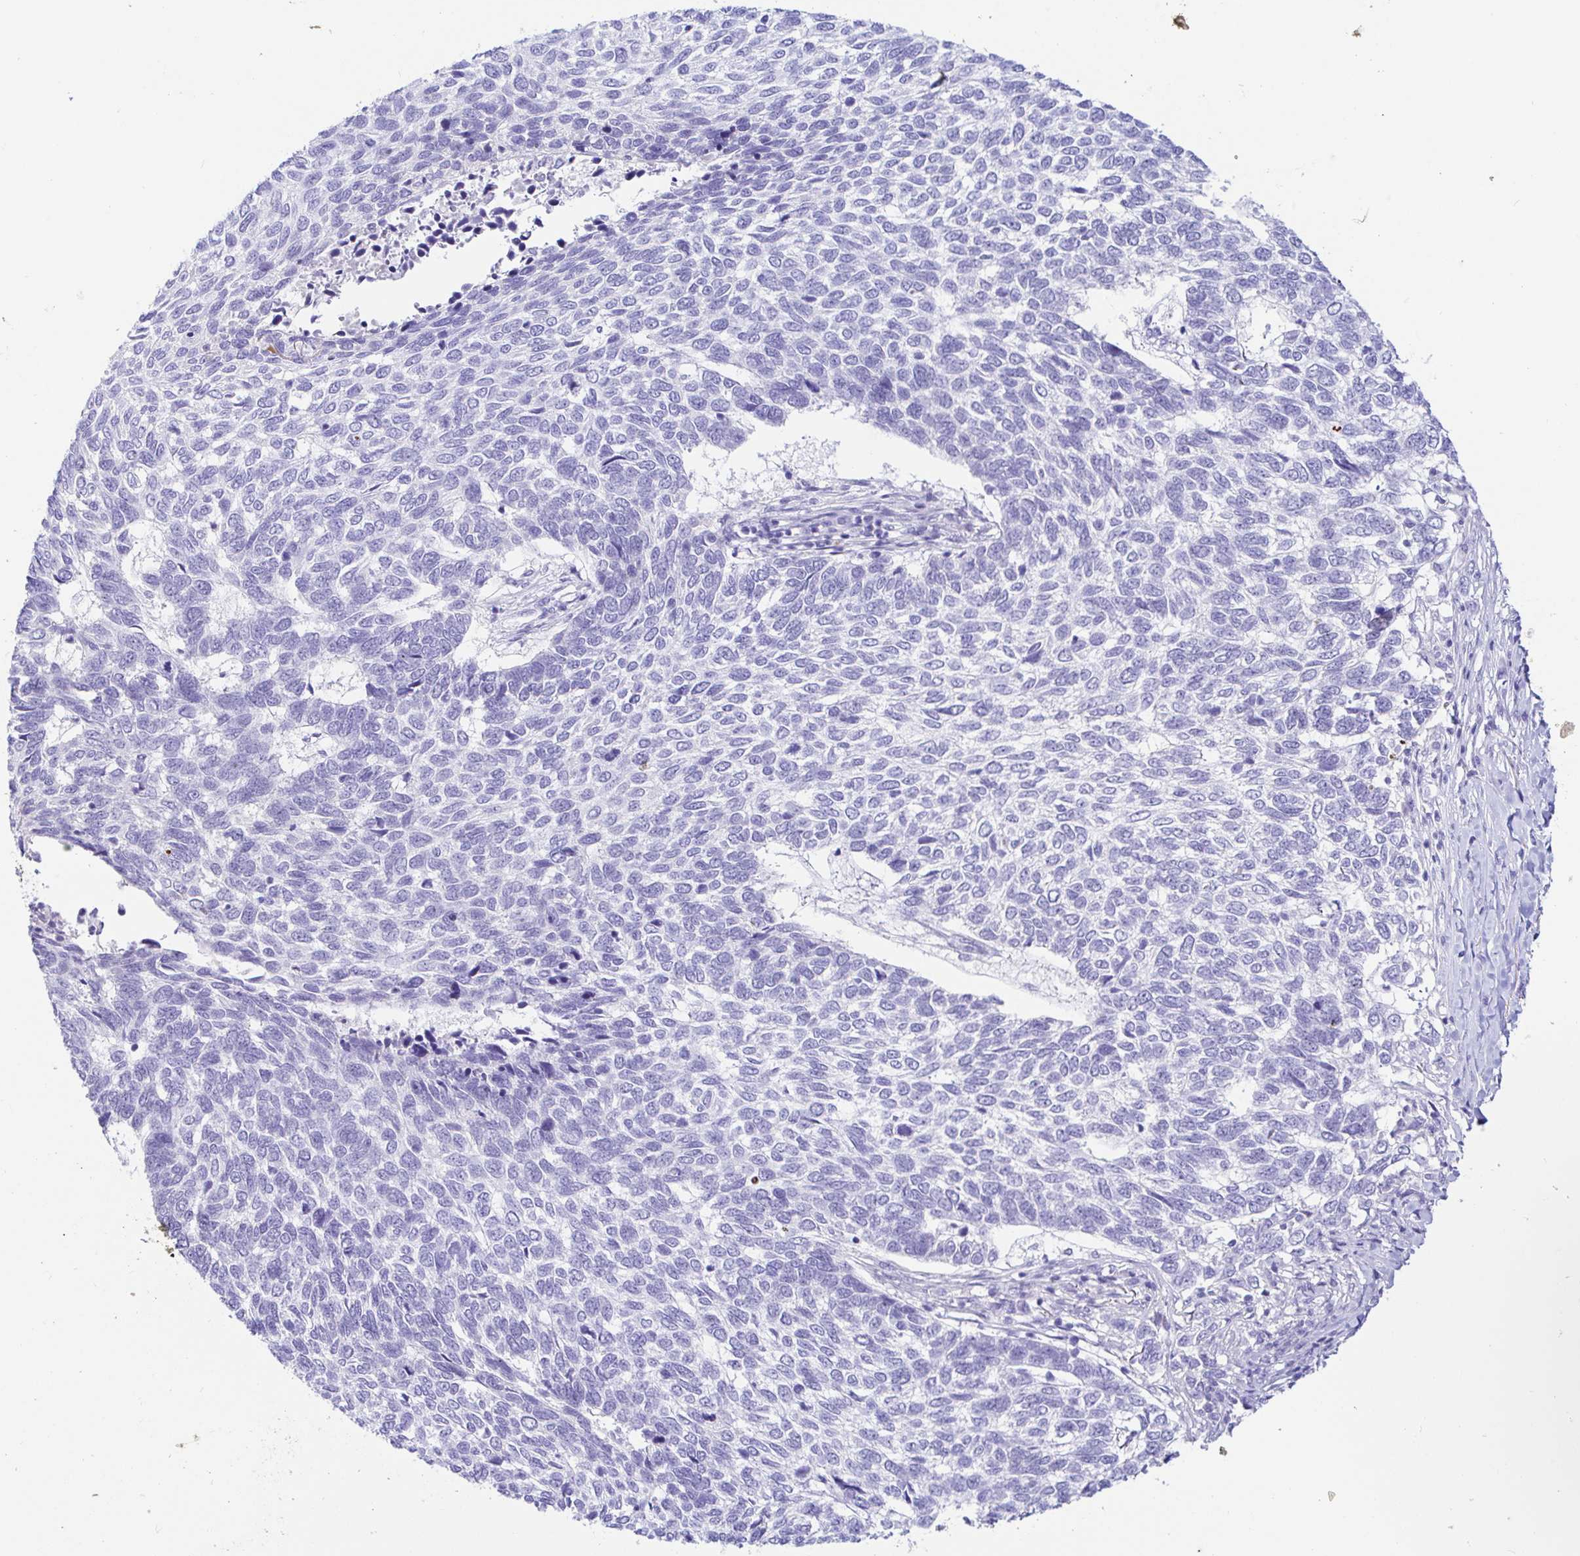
{"staining": {"intensity": "negative", "quantity": "none", "location": "none"}, "tissue": "skin cancer", "cell_type": "Tumor cells", "image_type": "cancer", "snomed": [{"axis": "morphology", "description": "Basal cell carcinoma"}, {"axis": "topography", "description": "Skin"}], "caption": "DAB immunohistochemical staining of skin cancer (basal cell carcinoma) shows no significant expression in tumor cells. (Stains: DAB IHC with hematoxylin counter stain, Microscopy: brightfield microscopy at high magnification).", "gene": "PINLYP", "patient": {"sex": "female", "age": 65}}